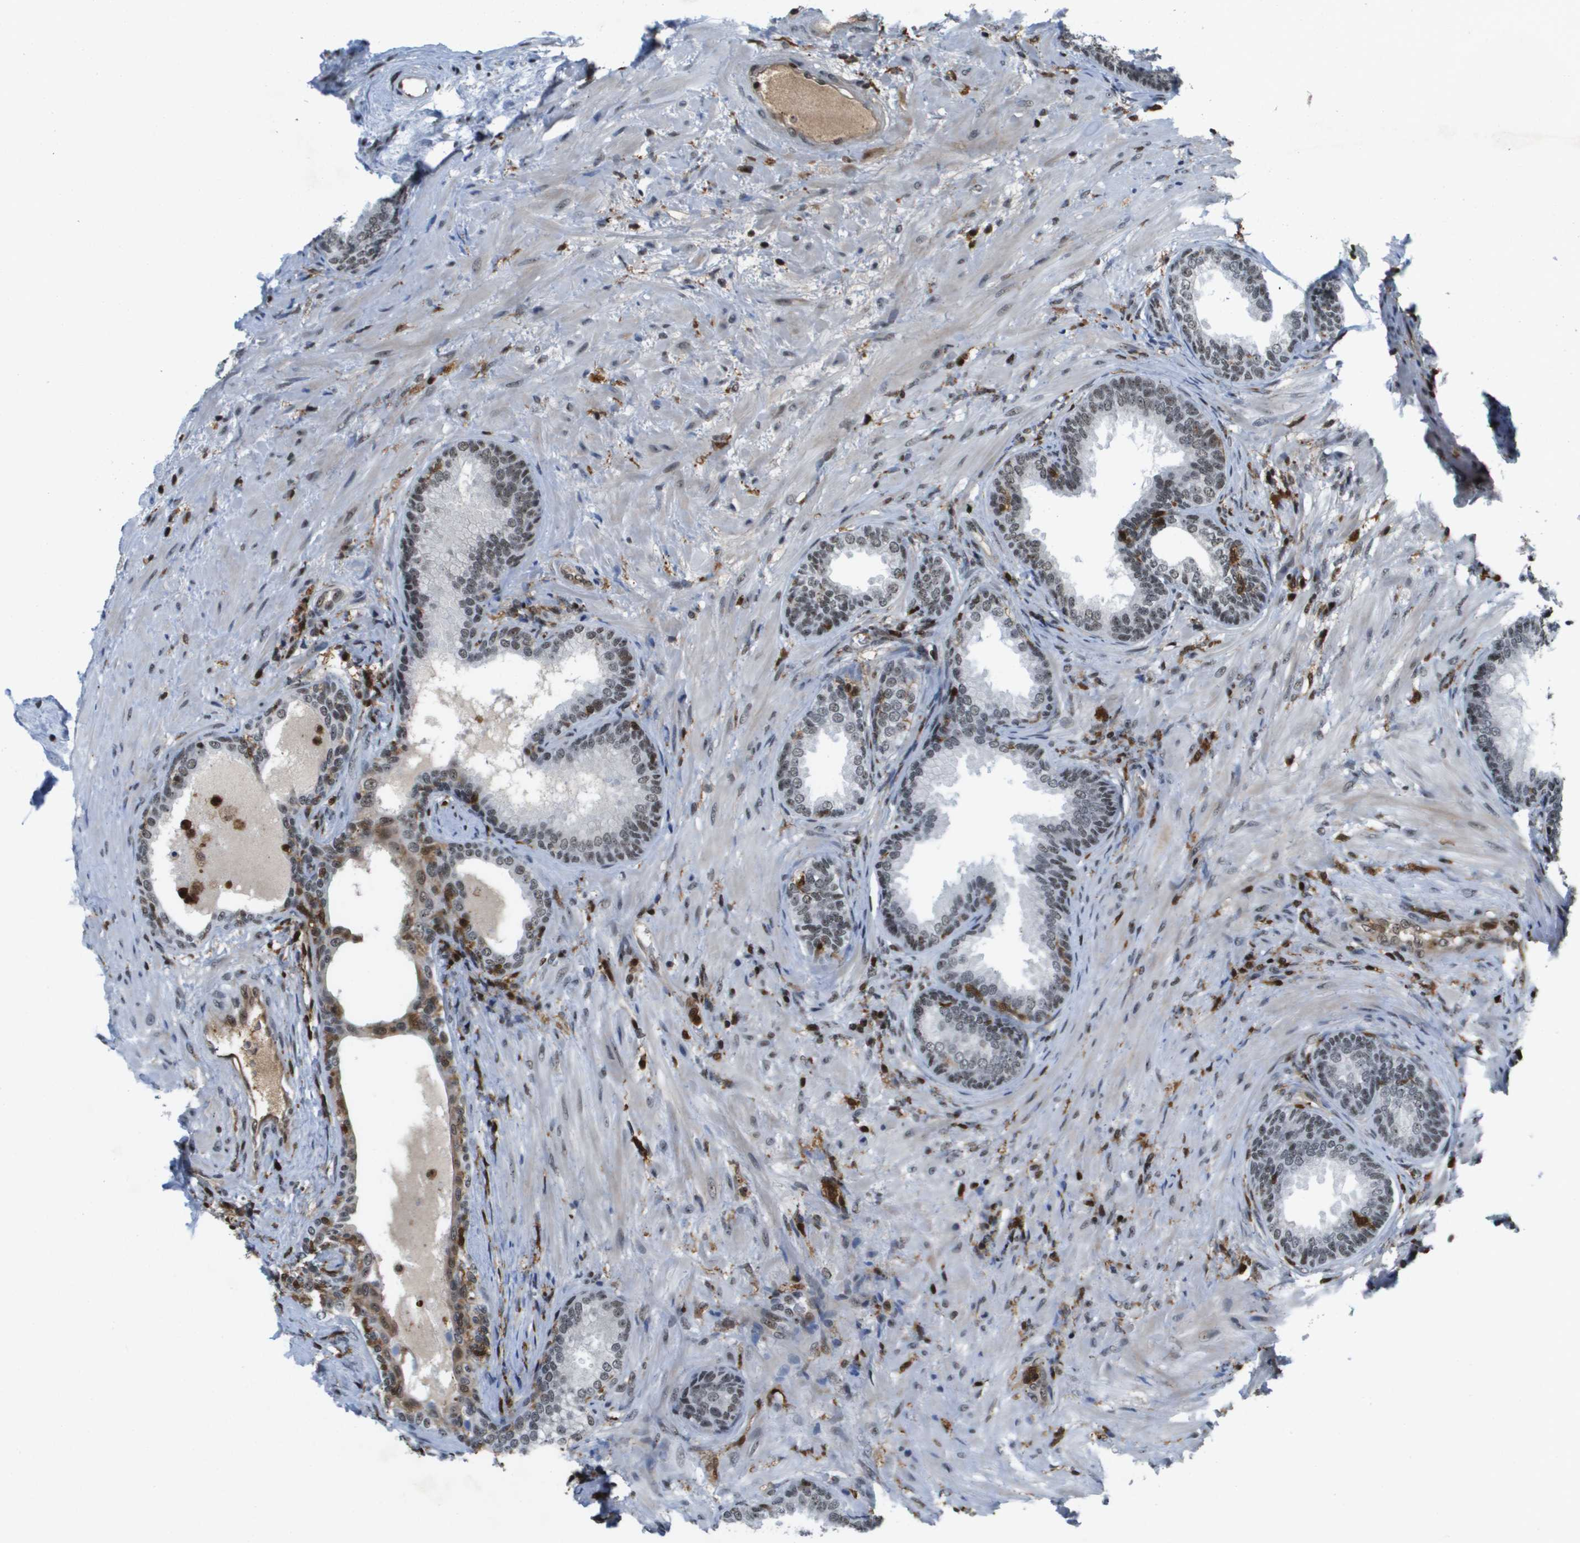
{"staining": {"intensity": "weak", "quantity": ">75%", "location": "nuclear"}, "tissue": "prostate", "cell_type": "Glandular cells", "image_type": "normal", "snomed": [{"axis": "morphology", "description": "Normal tissue, NOS"}, {"axis": "topography", "description": "Prostate"}], "caption": "Protein analysis of unremarkable prostate reveals weak nuclear expression in about >75% of glandular cells.", "gene": "EP400", "patient": {"sex": "male", "age": 76}}